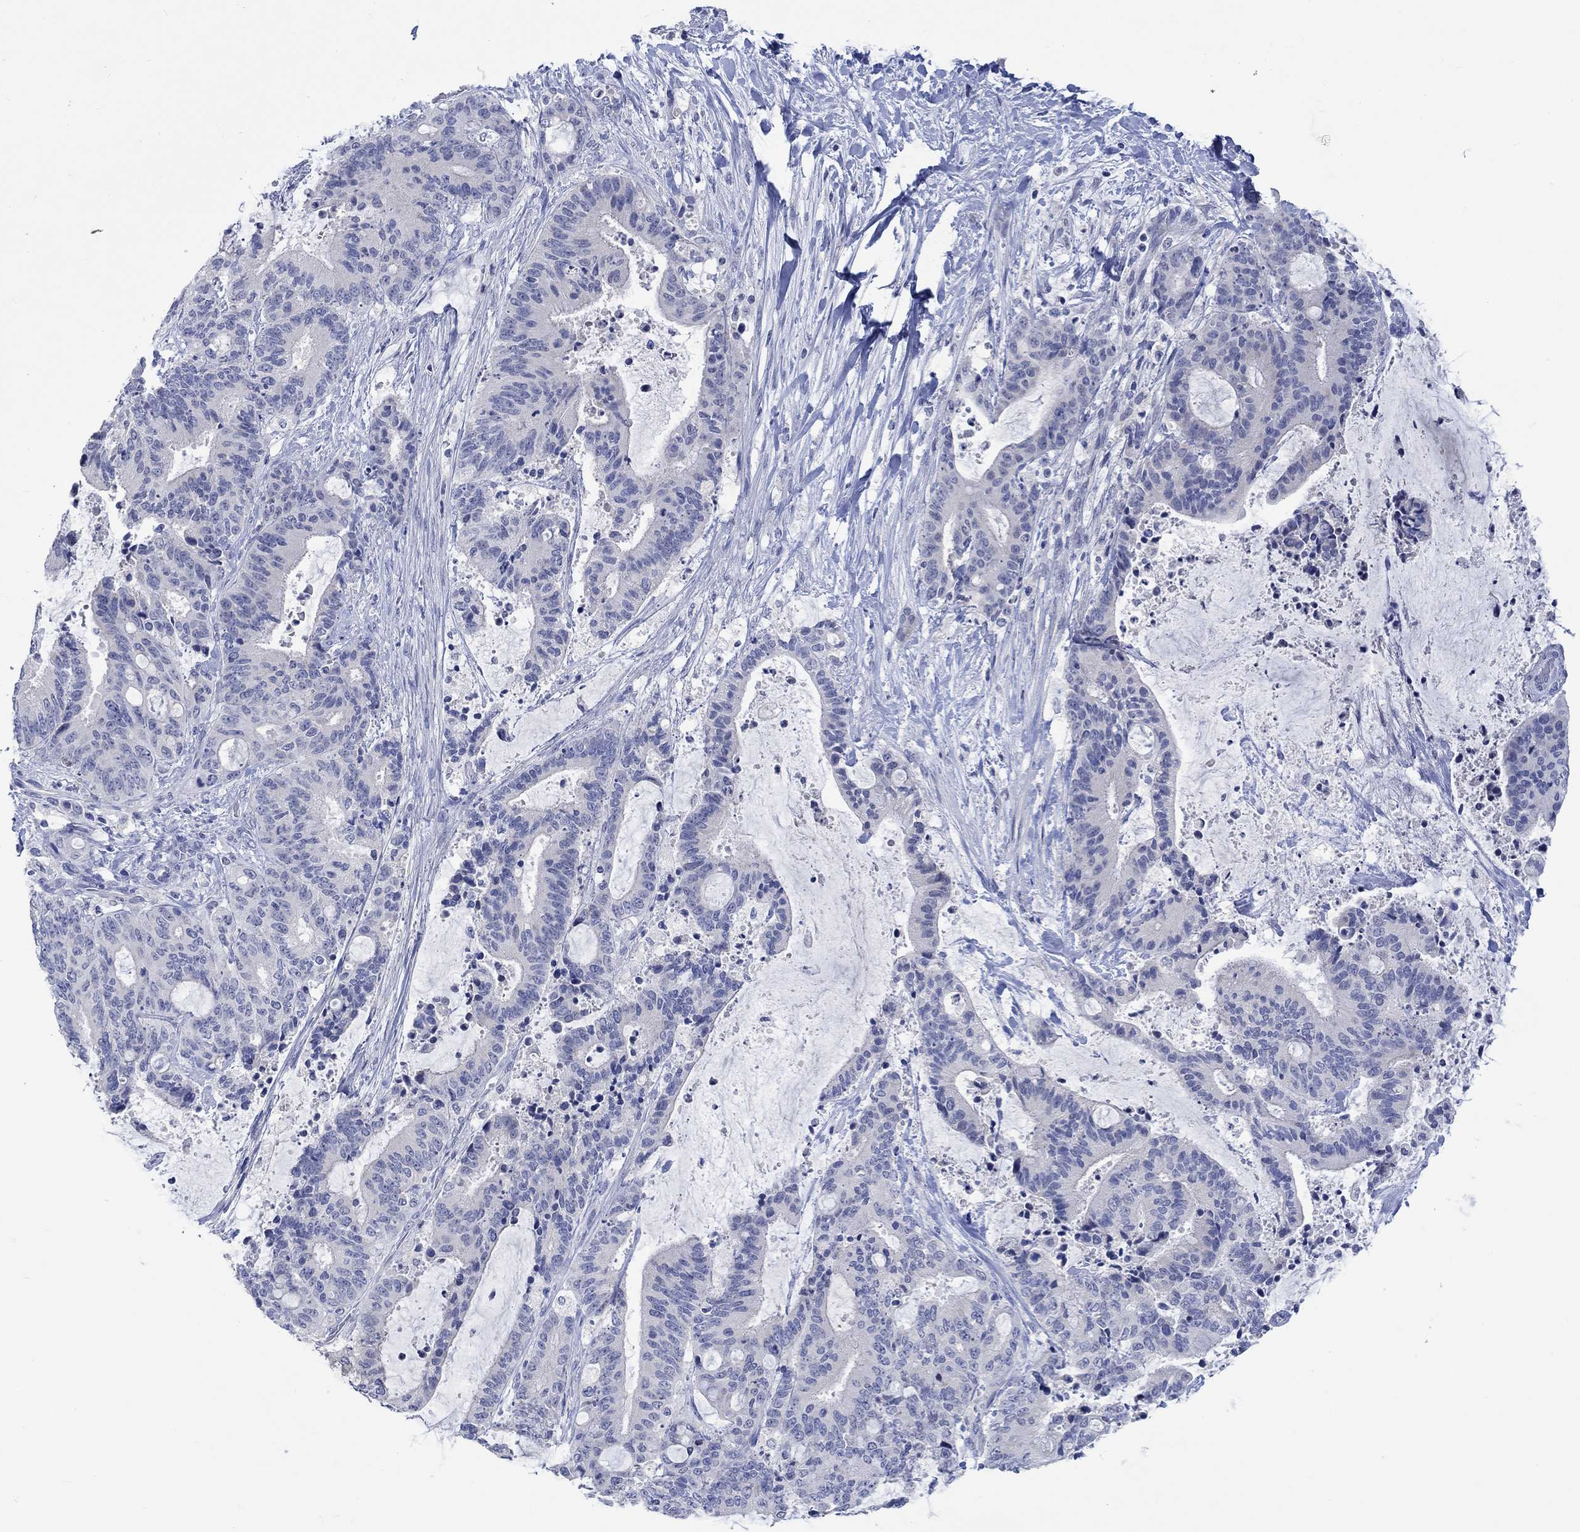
{"staining": {"intensity": "negative", "quantity": "none", "location": "none"}, "tissue": "liver cancer", "cell_type": "Tumor cells", "image_type": "cancer", "snomed": [{"axis": "morphology", "description": "Cholangiocarcinoma"}, {"axis": "topography", "description": "Liver"}], "caption": "Immunohistochemical staining of human liver cholangiocarcinoma demonstrates no significant expression in tumor cells.", "gene": "DLK1", "patient": {"sex": "female", "age": 73}}